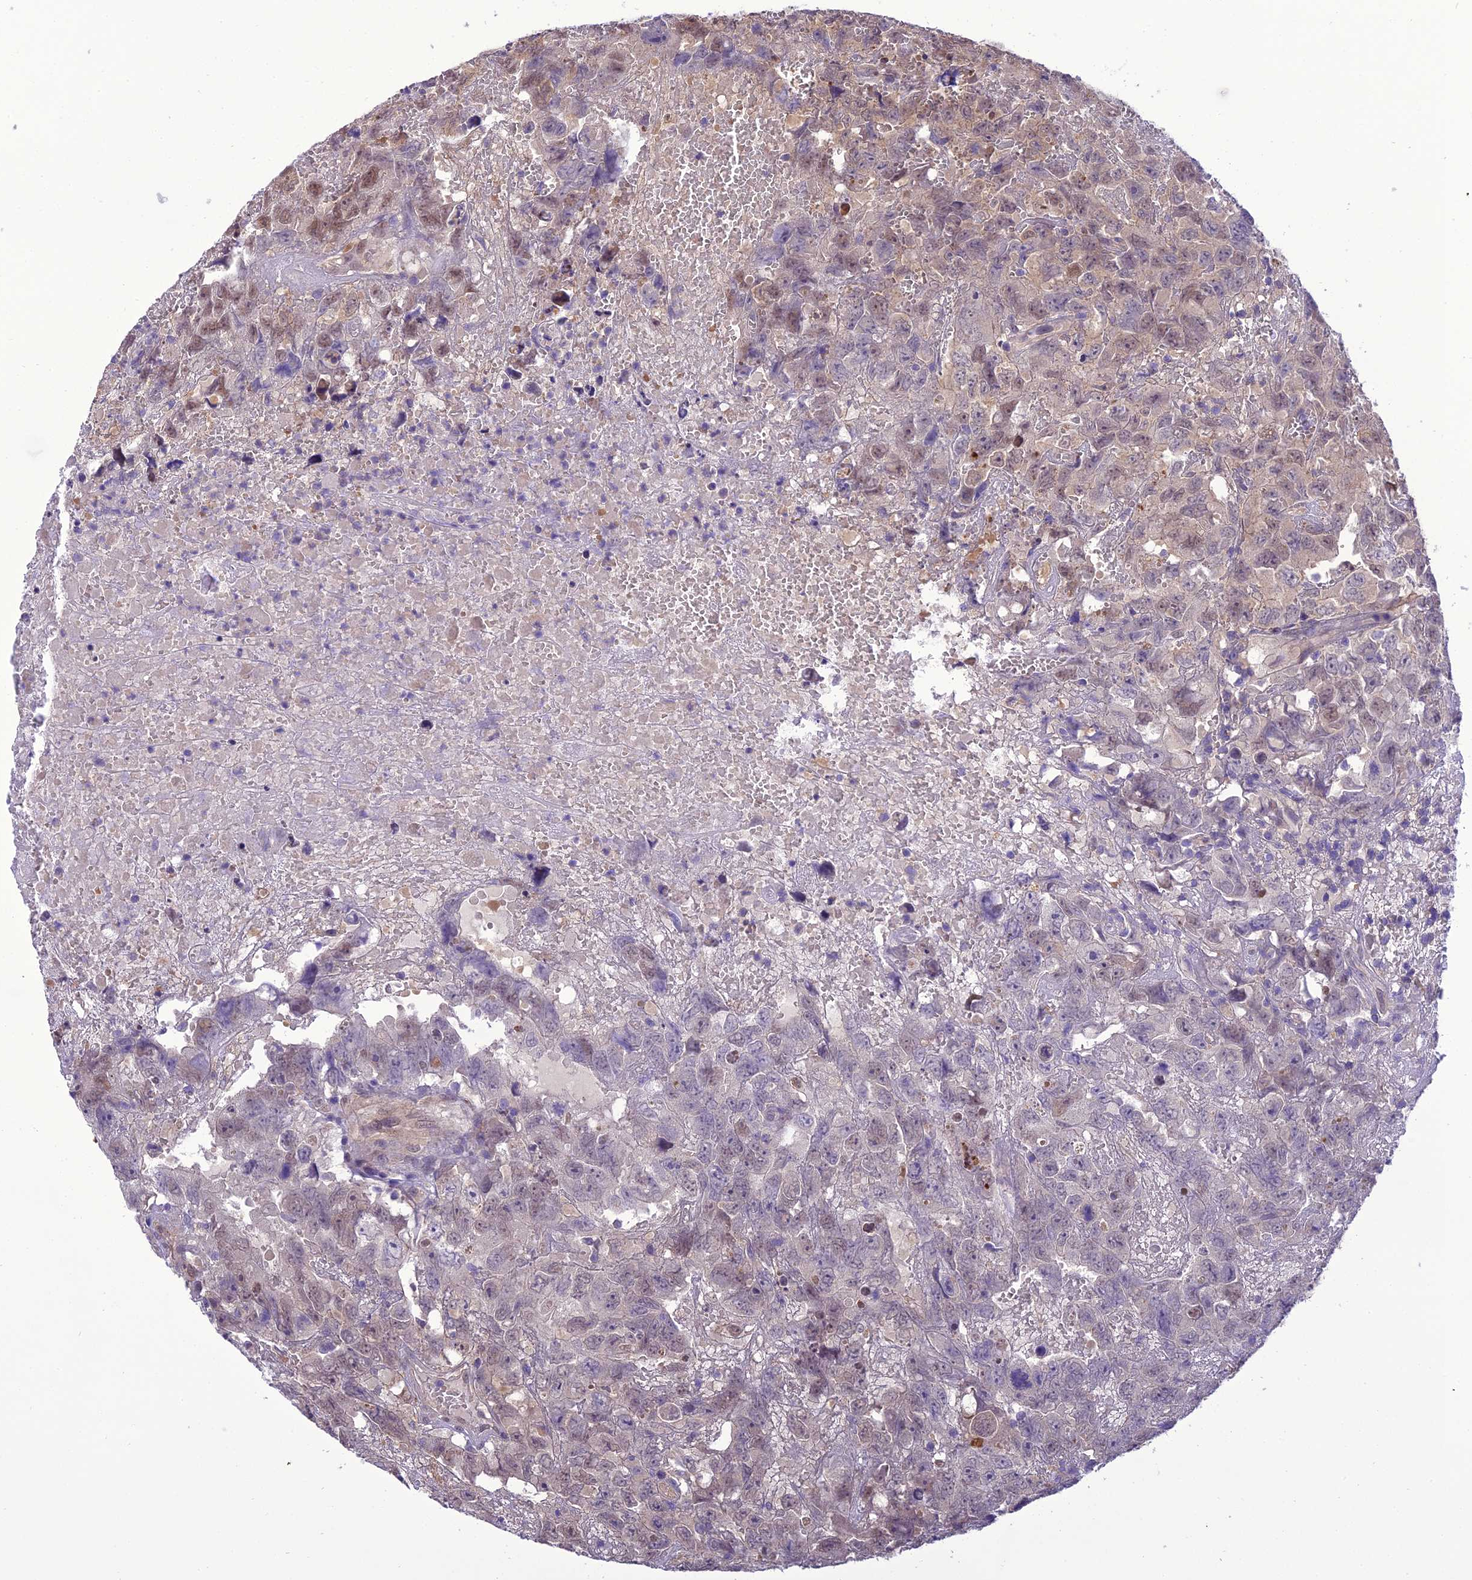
{"staining": {"intensity": "weak", "quantity": "<25%", "location": "nuclear"}, "tissue": "testis cancer", "cell_type": "Tumor cells", "image_type": "cancer", "snomed": [{"axis": "morphology", "description": "Carcinoma, Embryonal, NOS"}, {"axis": "topography", "description": "Testis"}], "caption": "Tumor cells show no significant positivity in testis embryonal carcinoma.", "gene": "BORCS6", "patient": {"sex": "male", "age": 45}}